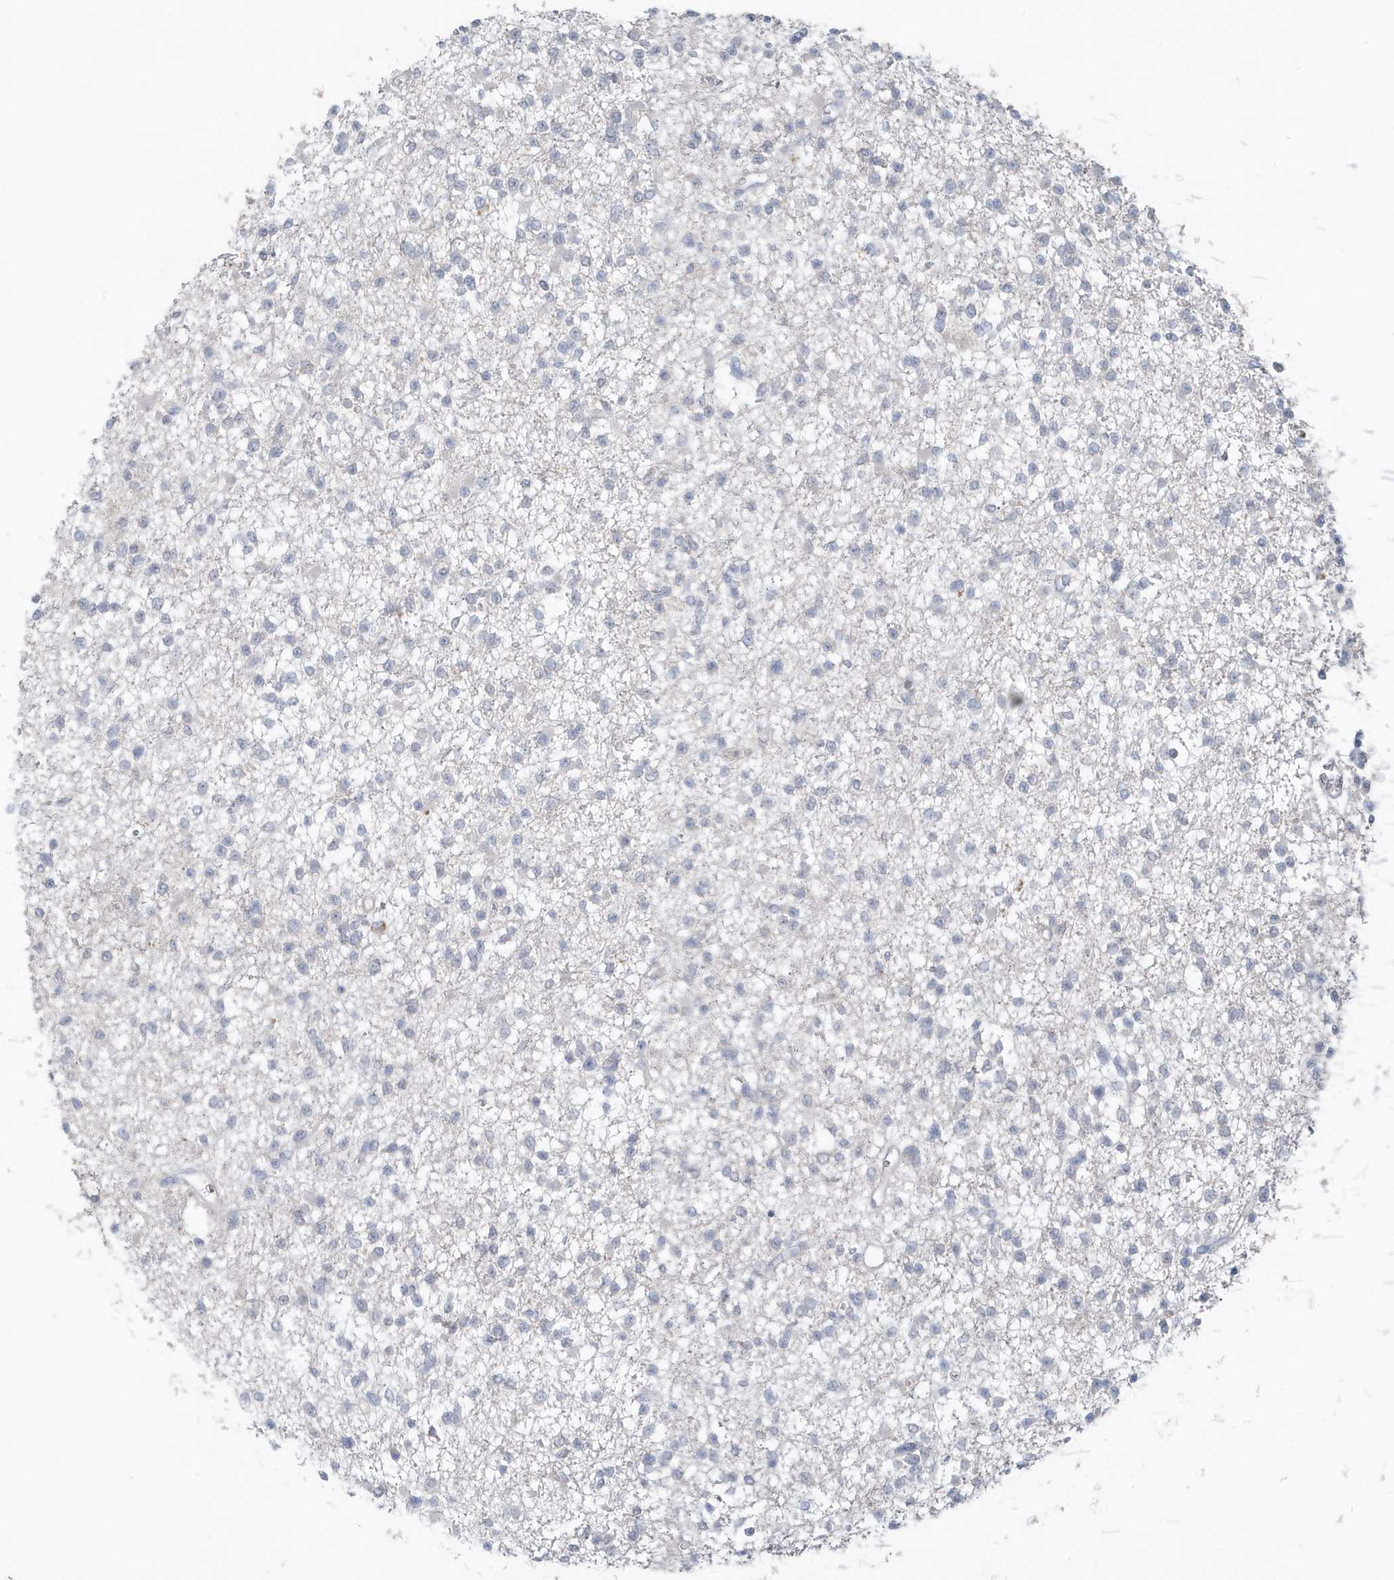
{"staining": {"intensity": "negative", "quantity": "none", "location": "none"}, "tissue": "glioma", "cell_type": "Tumor cells", "image_type": "cancer", "snomed": [{"axis": "morphology", "description": "Glioma, malignant, Low grade"}, {"axis": "topography", "description": "Brain"}], "caption": "Immunohistochemistry (IHC) of human low-grade glioma (malignant) demonstrates no expression in tumor cells.", "gene": "C1RL", "patient": {"sex": "female", "age": 22}}